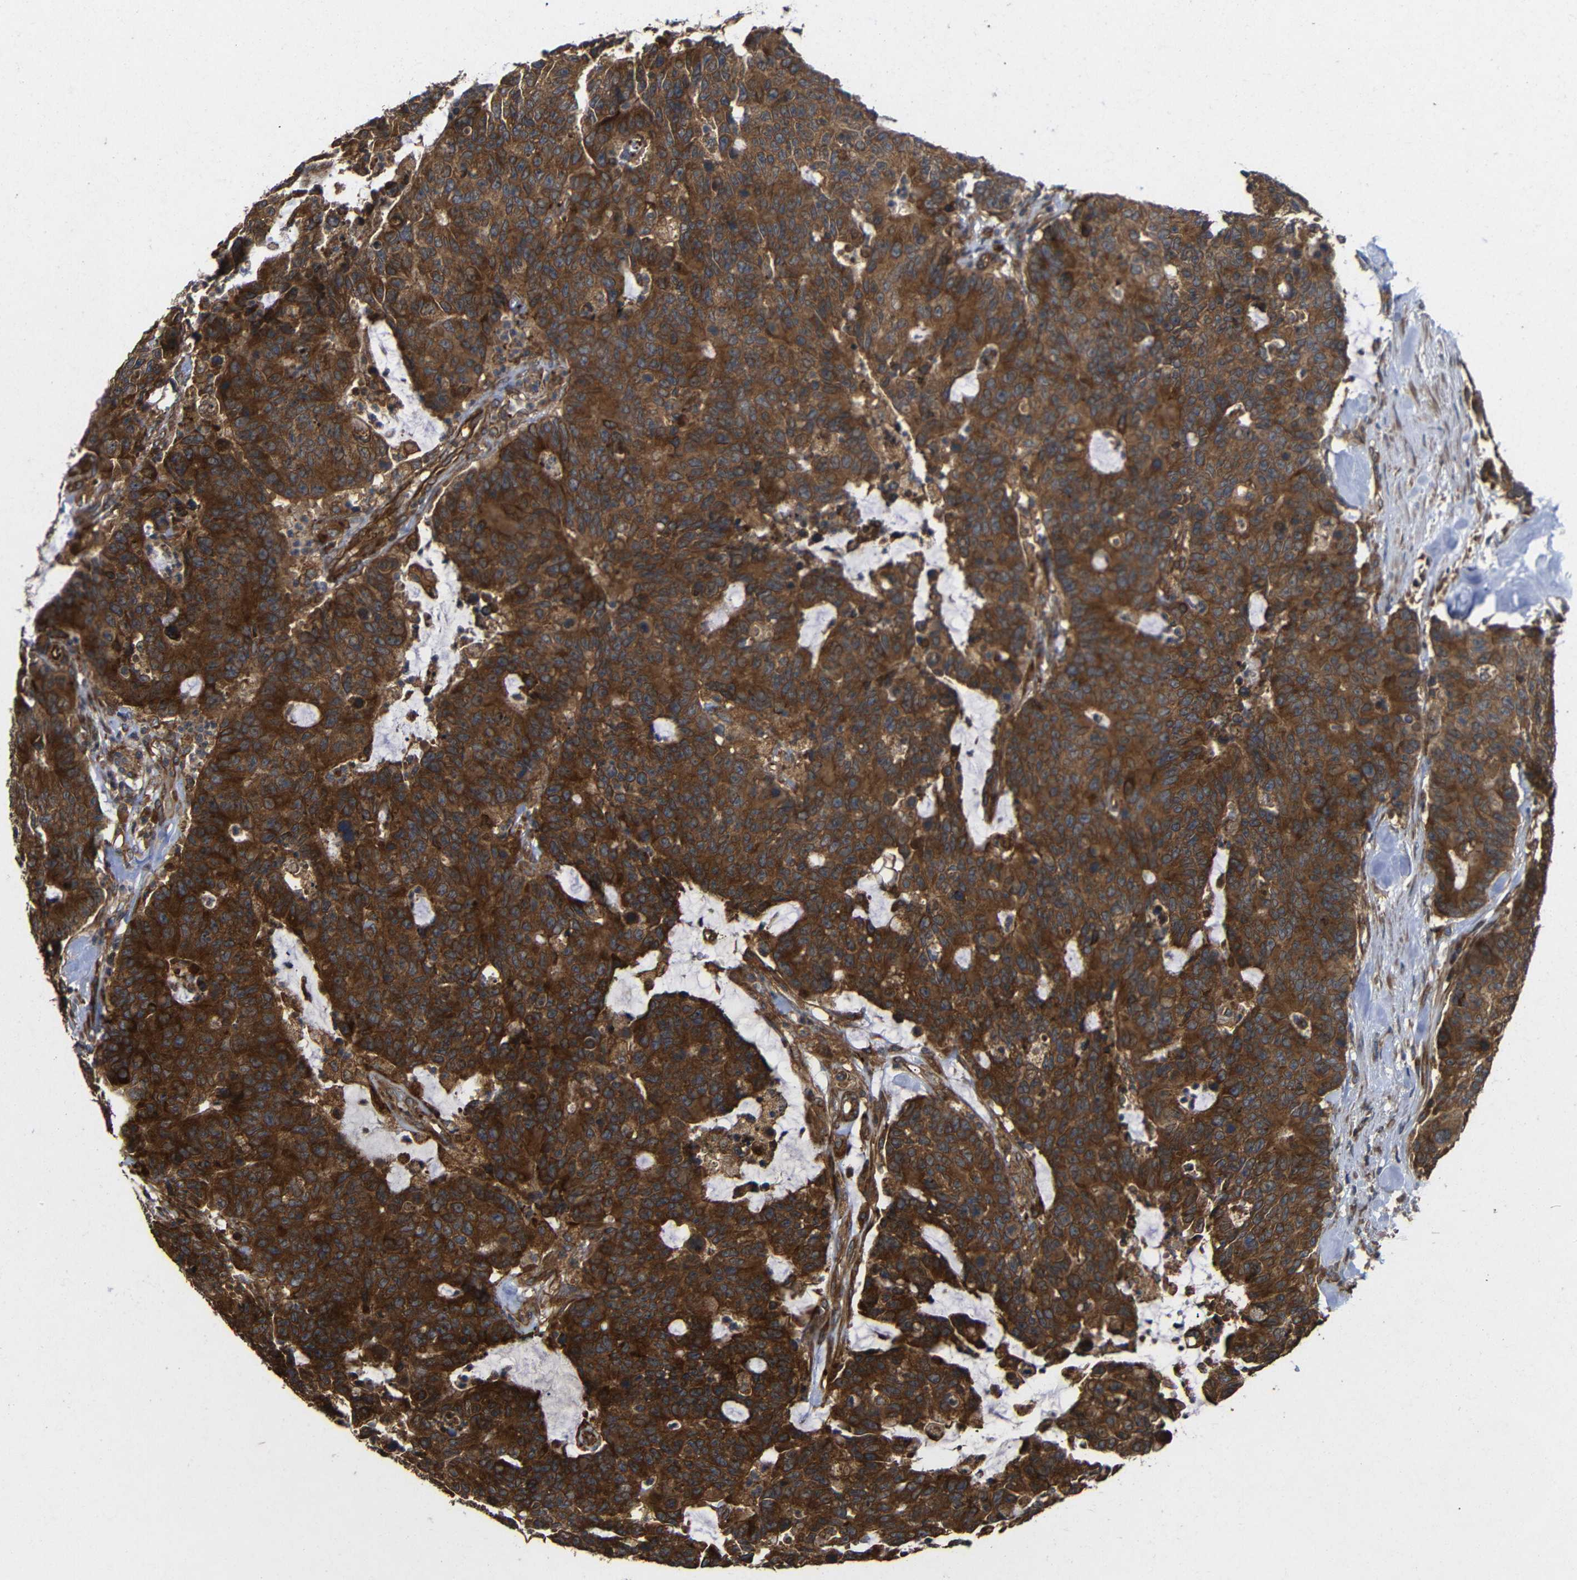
{"staining": {"intensity": "strong", "quantity": ">75%", "location": "cytoplasmic/membranous"}, "tissue": "colorectal cancer", "cell_type": "Tumor cells", "image_type": "cancer", "snomed": [{"axis": "morphology", "description": "Adenocarcinoma, NOS"}, {"axis": "topography", "description": "Colon"}], "caption": "The image demonstrates immunohistochemical staining of colorectal cancer. There is strong cytoplasmic/membranous staining is appreciated in approximately >75% of tumor cells. The staining was performed using DAB (3,3'-diaminobenzidine), with brown indicating positive protein expression. Nuclei are stained blue with hematoxylin.", "gene": "EIF2S1", "patient": {"sex": "female", "age": 86}}